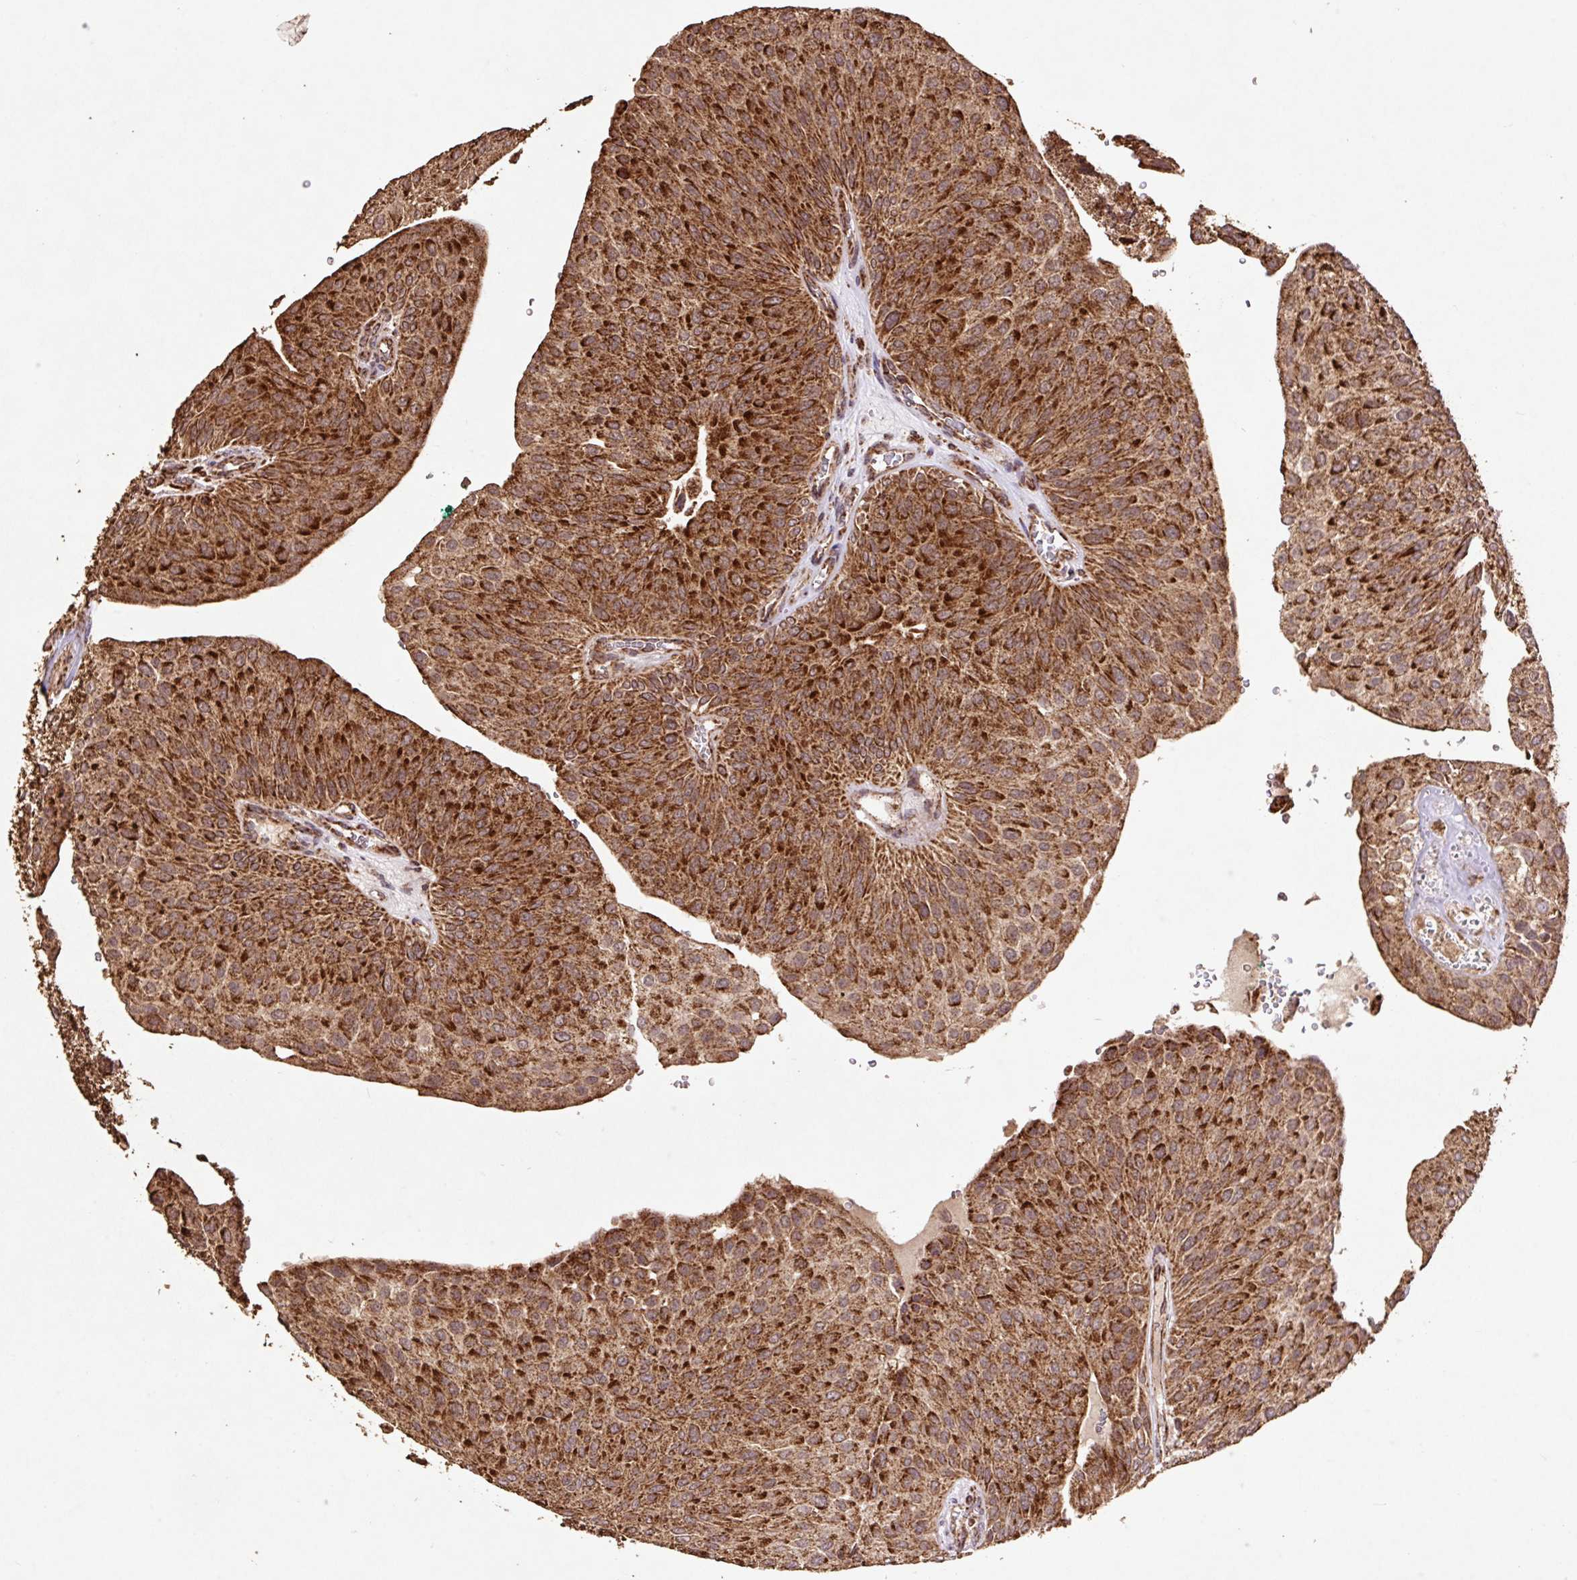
{"staining": {"intensity": "strong", "quantity": ">75%", "location": "cytoplasmic/membranous"}, "tissue": "urothelial cancer", "cell_type": "Tumor cells", "image_type": "cancer", "snomed": [{"axis": "morphology", "description": "Urothelial carcinoma, NOS"}, {"axis": "topography", "description": "Urinary bladder"}], "caption": "There is high levels of strong cytoplasmic/membranous positivity in tumor cells of urothelial cancer, as demonstrated by immunohistochemical staining (brown color).", "gene": "ATP5F1A", "patient": {"sex": "male", "age": 67}}